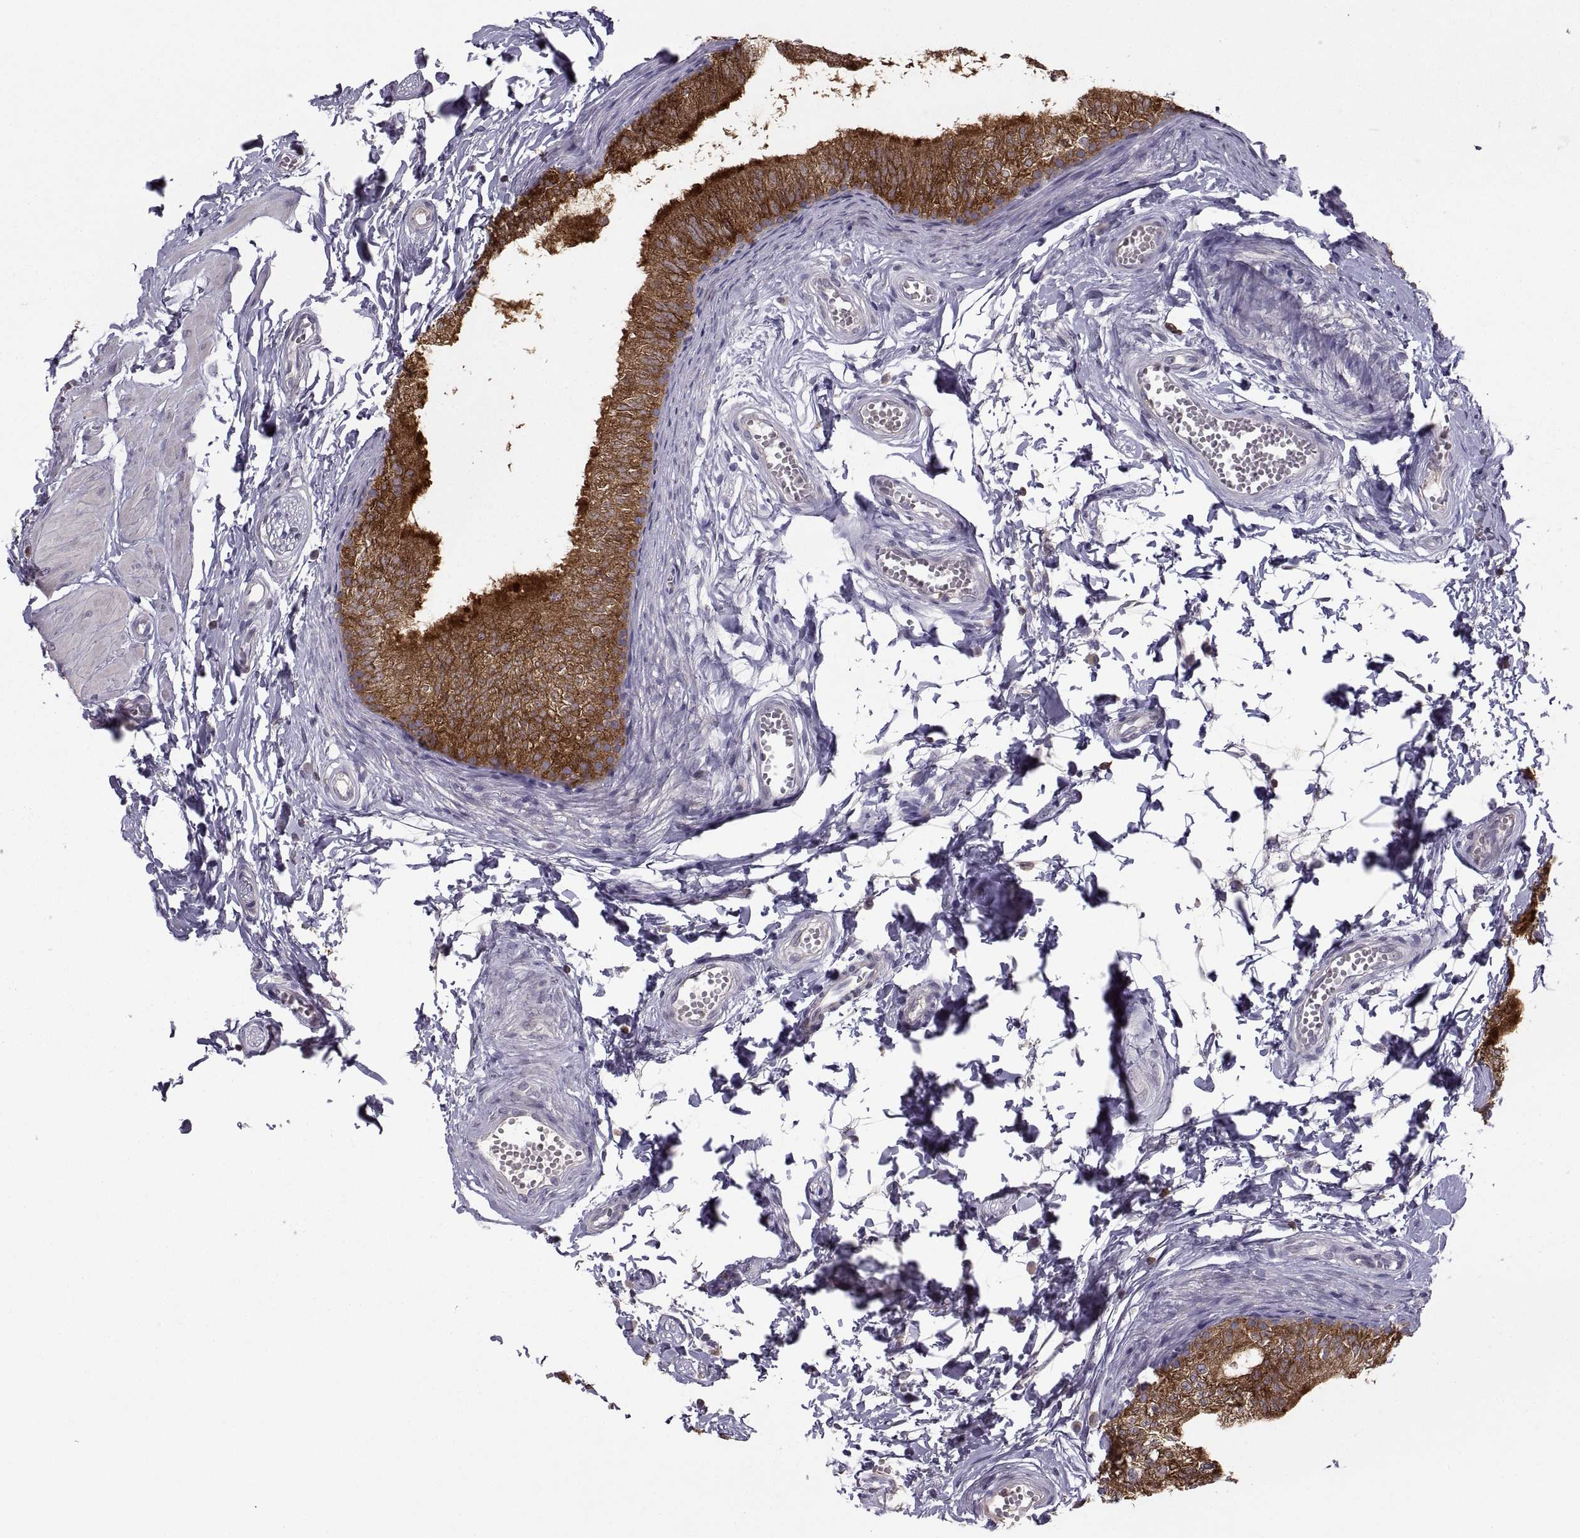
{"staining": {"intensity": "strong", "quantity": ">75%", "location": "cytoplasmic/membranous"}, "tissue": "epididymis", "cell_type": "Glandular cells", "image_type": "normal", "snomed": [{"axis": "morphology", "description": "Normal tissue, NOS"}, {"axis": "topography", "description": "Epididymis"}], "caption": "Glandular cells display strong cytoplasmic/membranous expression in about >75% of cells in normal epididymis.", "gene": "EZR", "patient": {"sex": "male", "age": 22}}